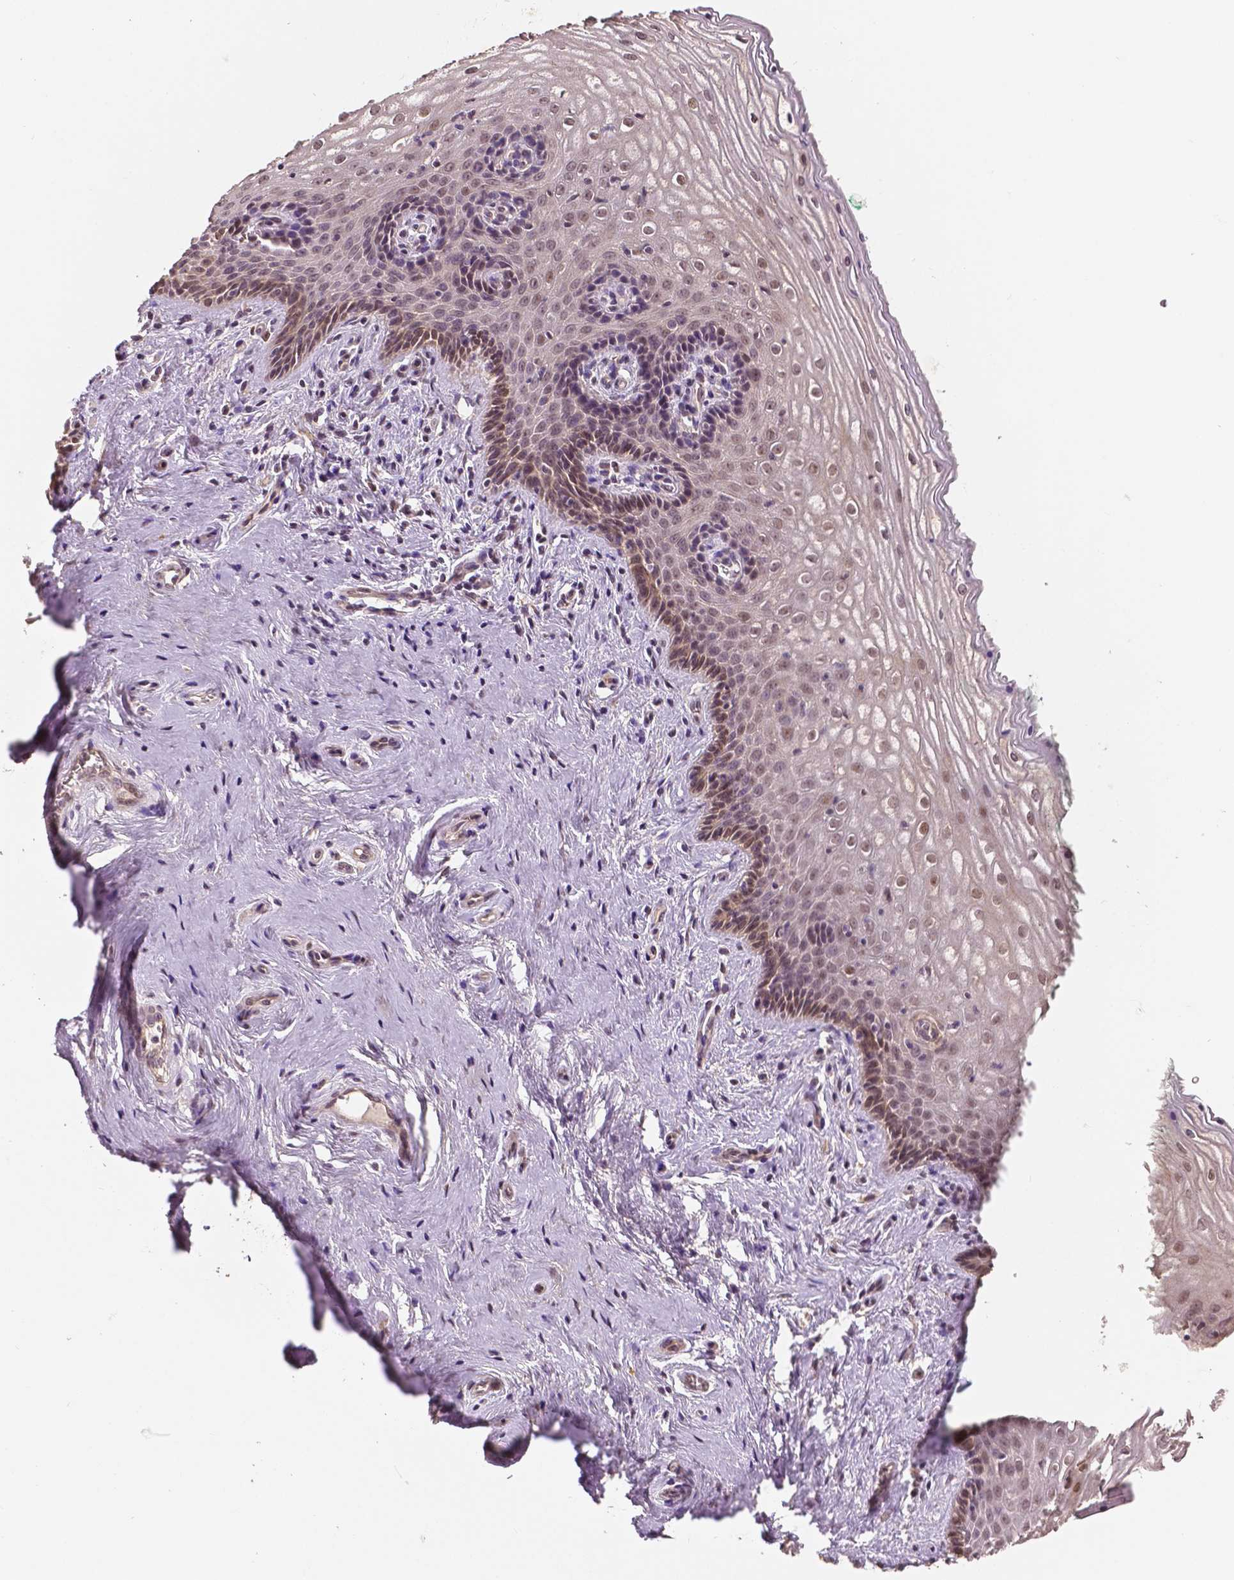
{"staining": {"intensity": "moderate", "quantity": "25%-75%", "location": "nuclear"}, "tissue": "vagina", "cell_type": "Squamous epithelial cells", "image_type": "normal", "snomed": [{"axis": "morphology", "description": "Normal tissue, NOS"}, {"axis": "topography", "description": "Vagina"}], "caption": "Immunohistochemistry image of normal vagina: human vagina stained using immunohistochemistry reveals medium levels of moderate protein expression localized specifically in the nuclear of squamous epithelial cells, appearing as a nuclear brown color.", "gene": "MAP1LC3B", "patient": {"sex": "female", "age": 45}}